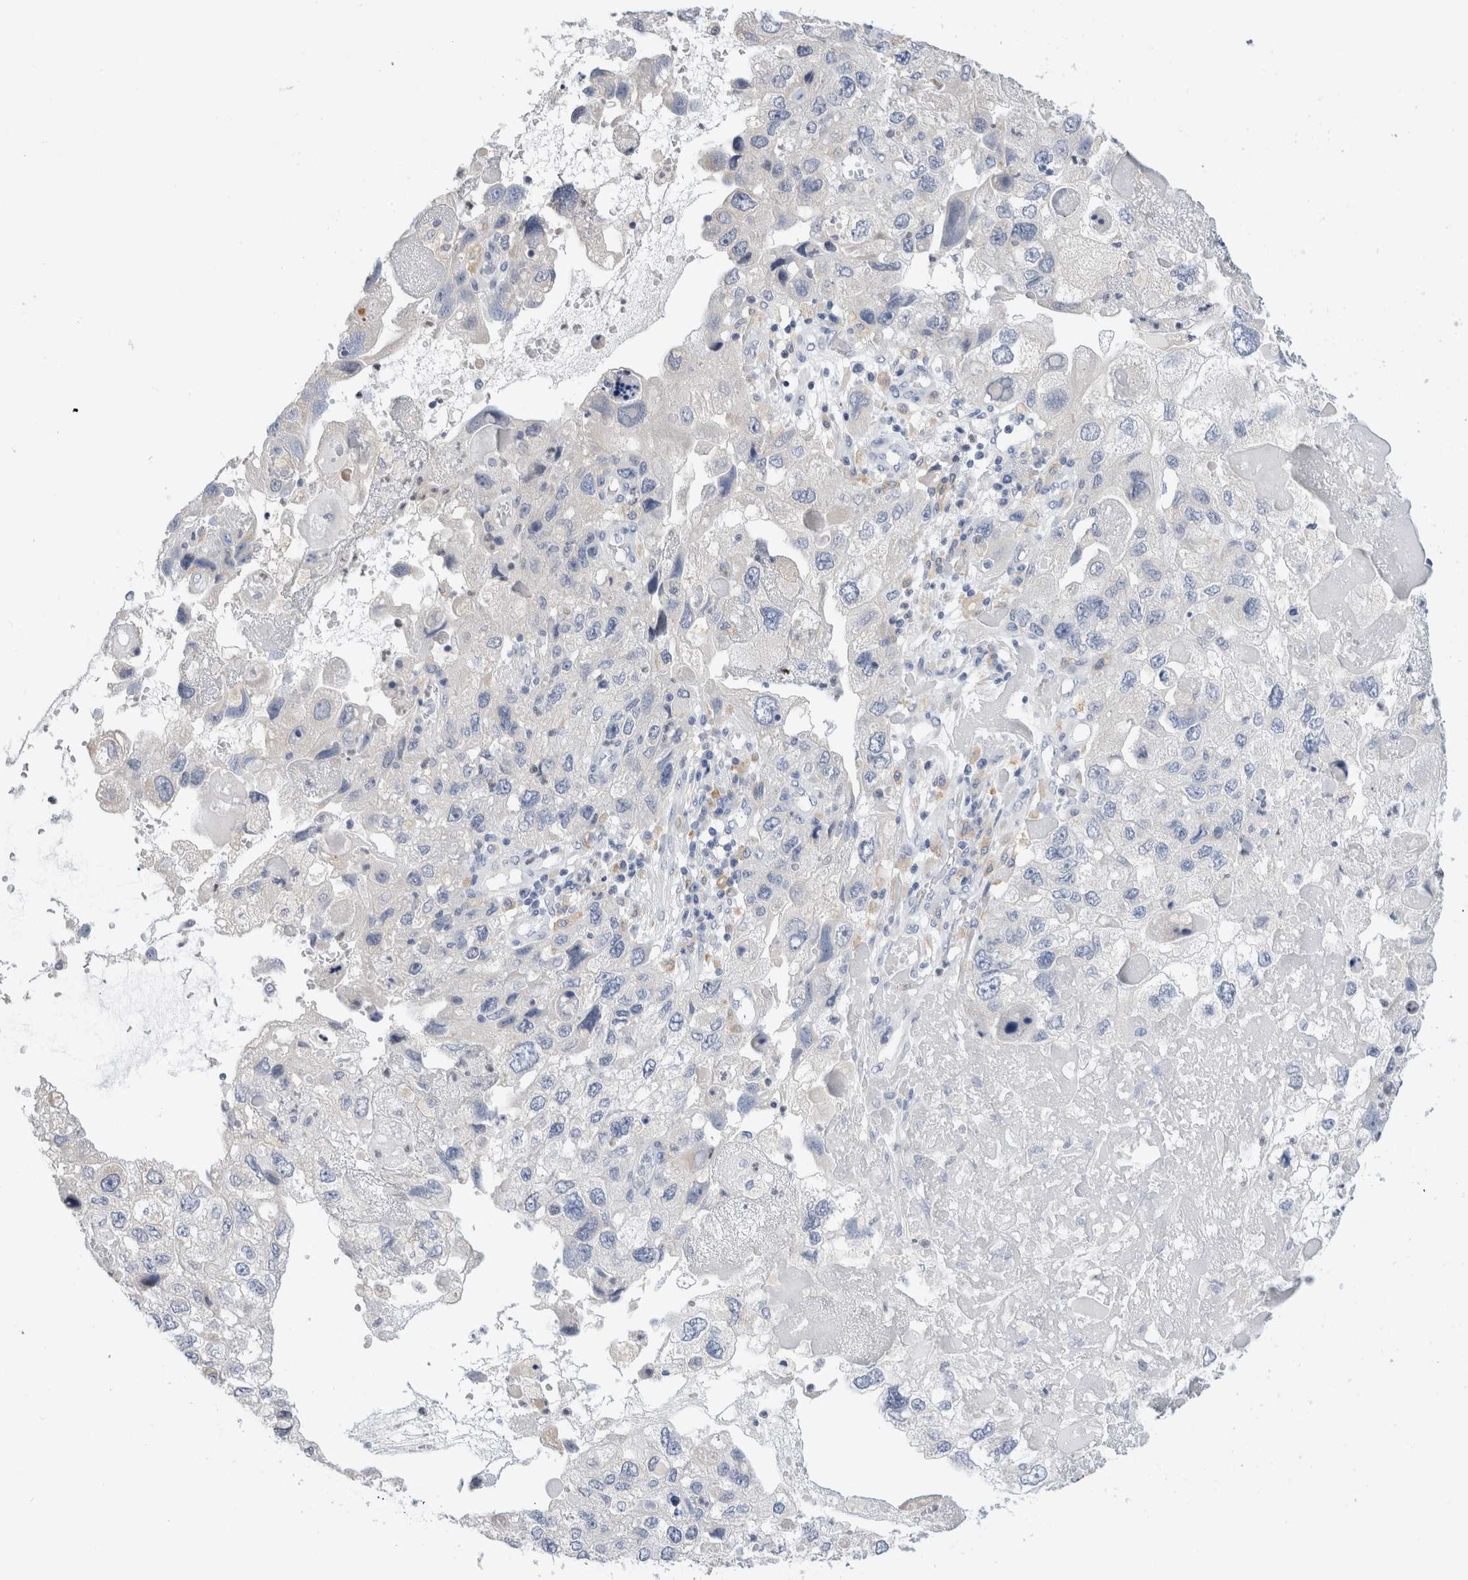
{"staining": {"intensity": "negative", "quantity": "none", "location": "none"}, "tissue": "endometrial cancer", "cell_type": "Tumor cells", "image_type": "cancer", "snomed": [{"axis": "morphology", "description": "Adenocarcinoma, NOS"}, {"axis": "topography", "description": "Endometrium"}], "caption": "Immunohistochemistry (IHC) photomicrograph of human endometrial cancer stained for a protein (brown), which reveals no staining in tumor cells. Brightfield microscopy of immunohistochemistry (IHC) stained with DAB (brown) and hematoxylin (blue), captured at high magnification.", "gene": "ADAM30", "patient": {"sex": "female", "age": 49}}